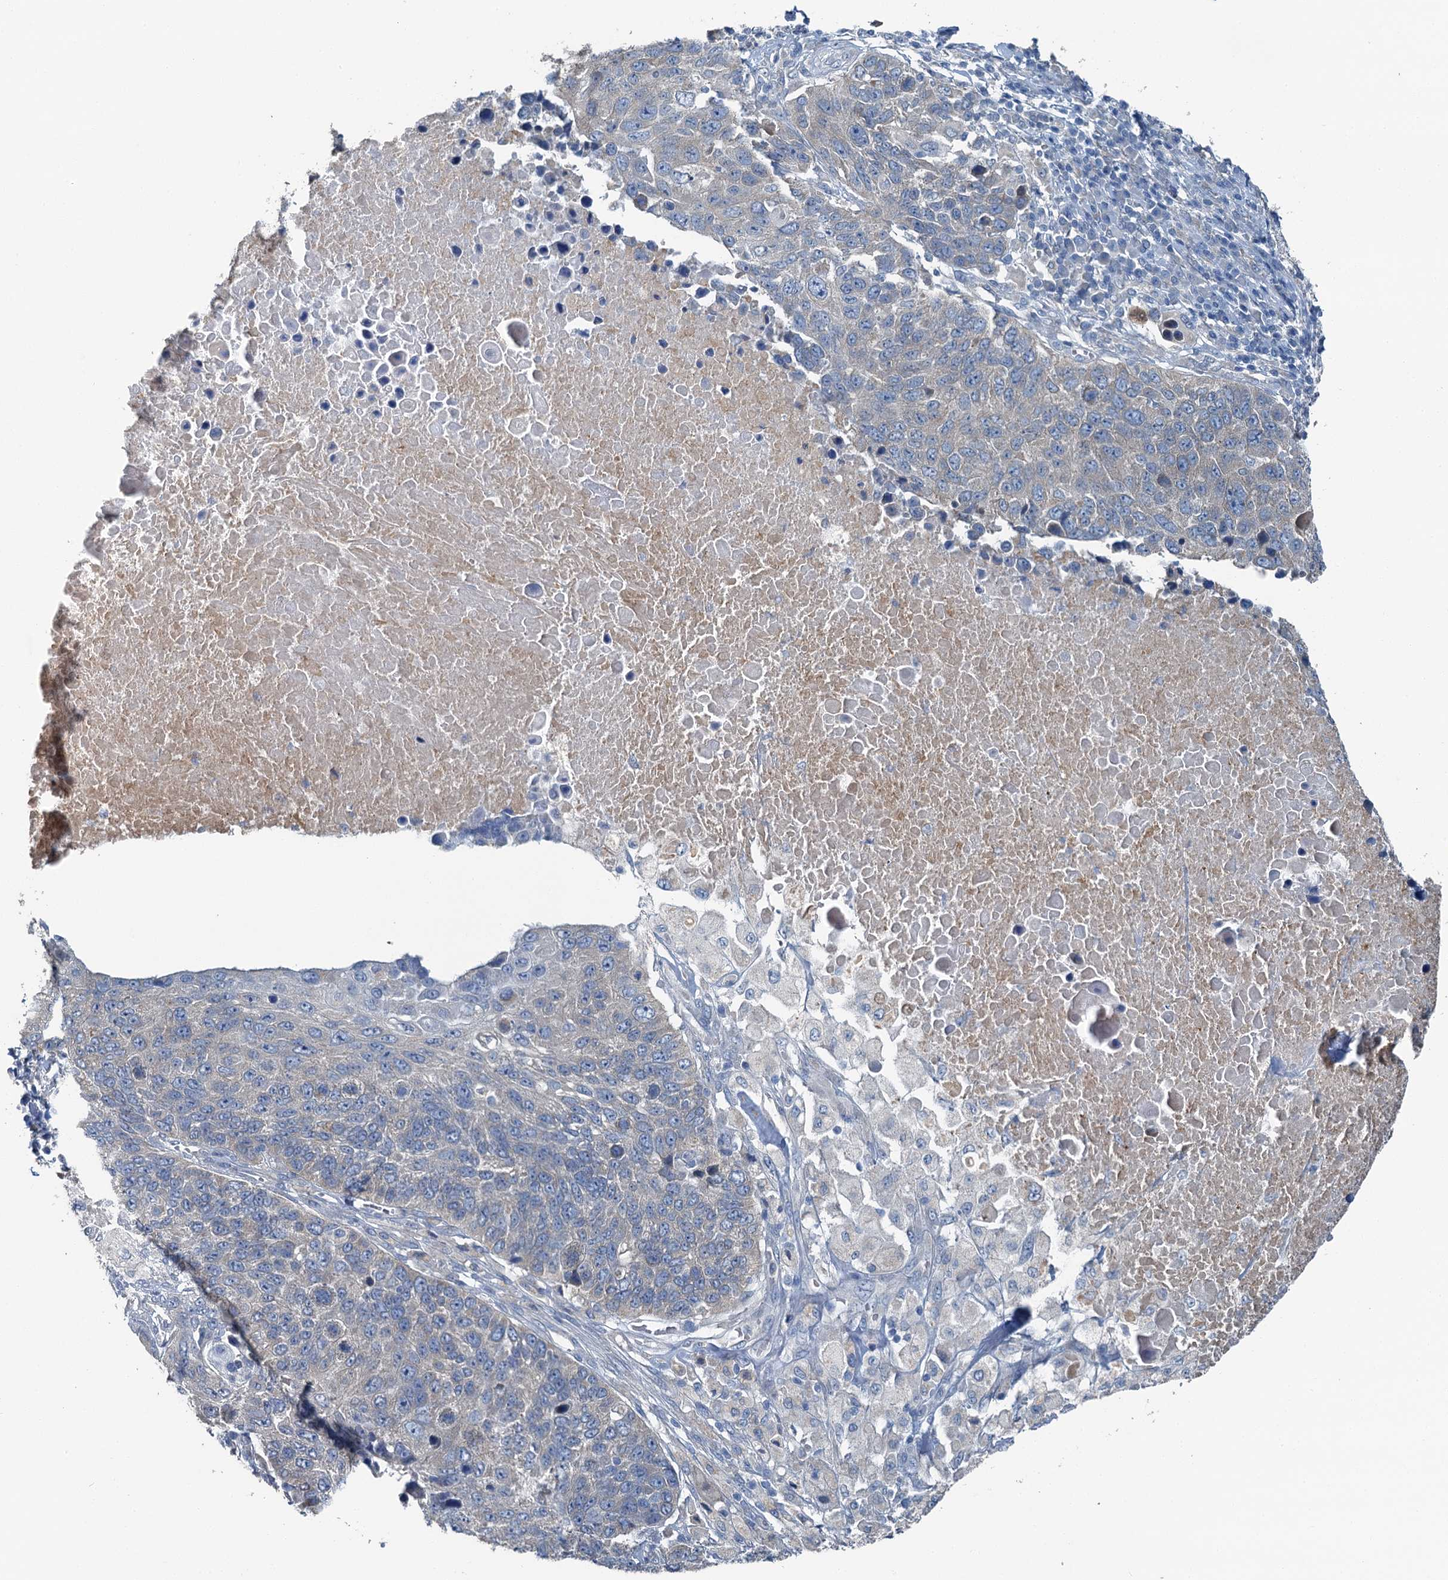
{"staining": {"intensity": "negative", "quantity": "none", "location": "none"}, "tissue": "lung cancer", "cell_type": "Tumor cells", "image_type": "cancer", "snomed": [{"axis": "morphology", "description": "Normal tissue, NOS"}, {"axis": "morphology", "description": "Squamous cell carcinoma, NOS"}, {"axis": "topography", "description": "Lymph node"}, {"axis": "topography", "description": "Lung"}], "caption": "Tumor cells show no significant protein expression in lung squamous cell carcinoma.", "gene": "C6orf120", "patient": {"sex": "male", "age": 66}}